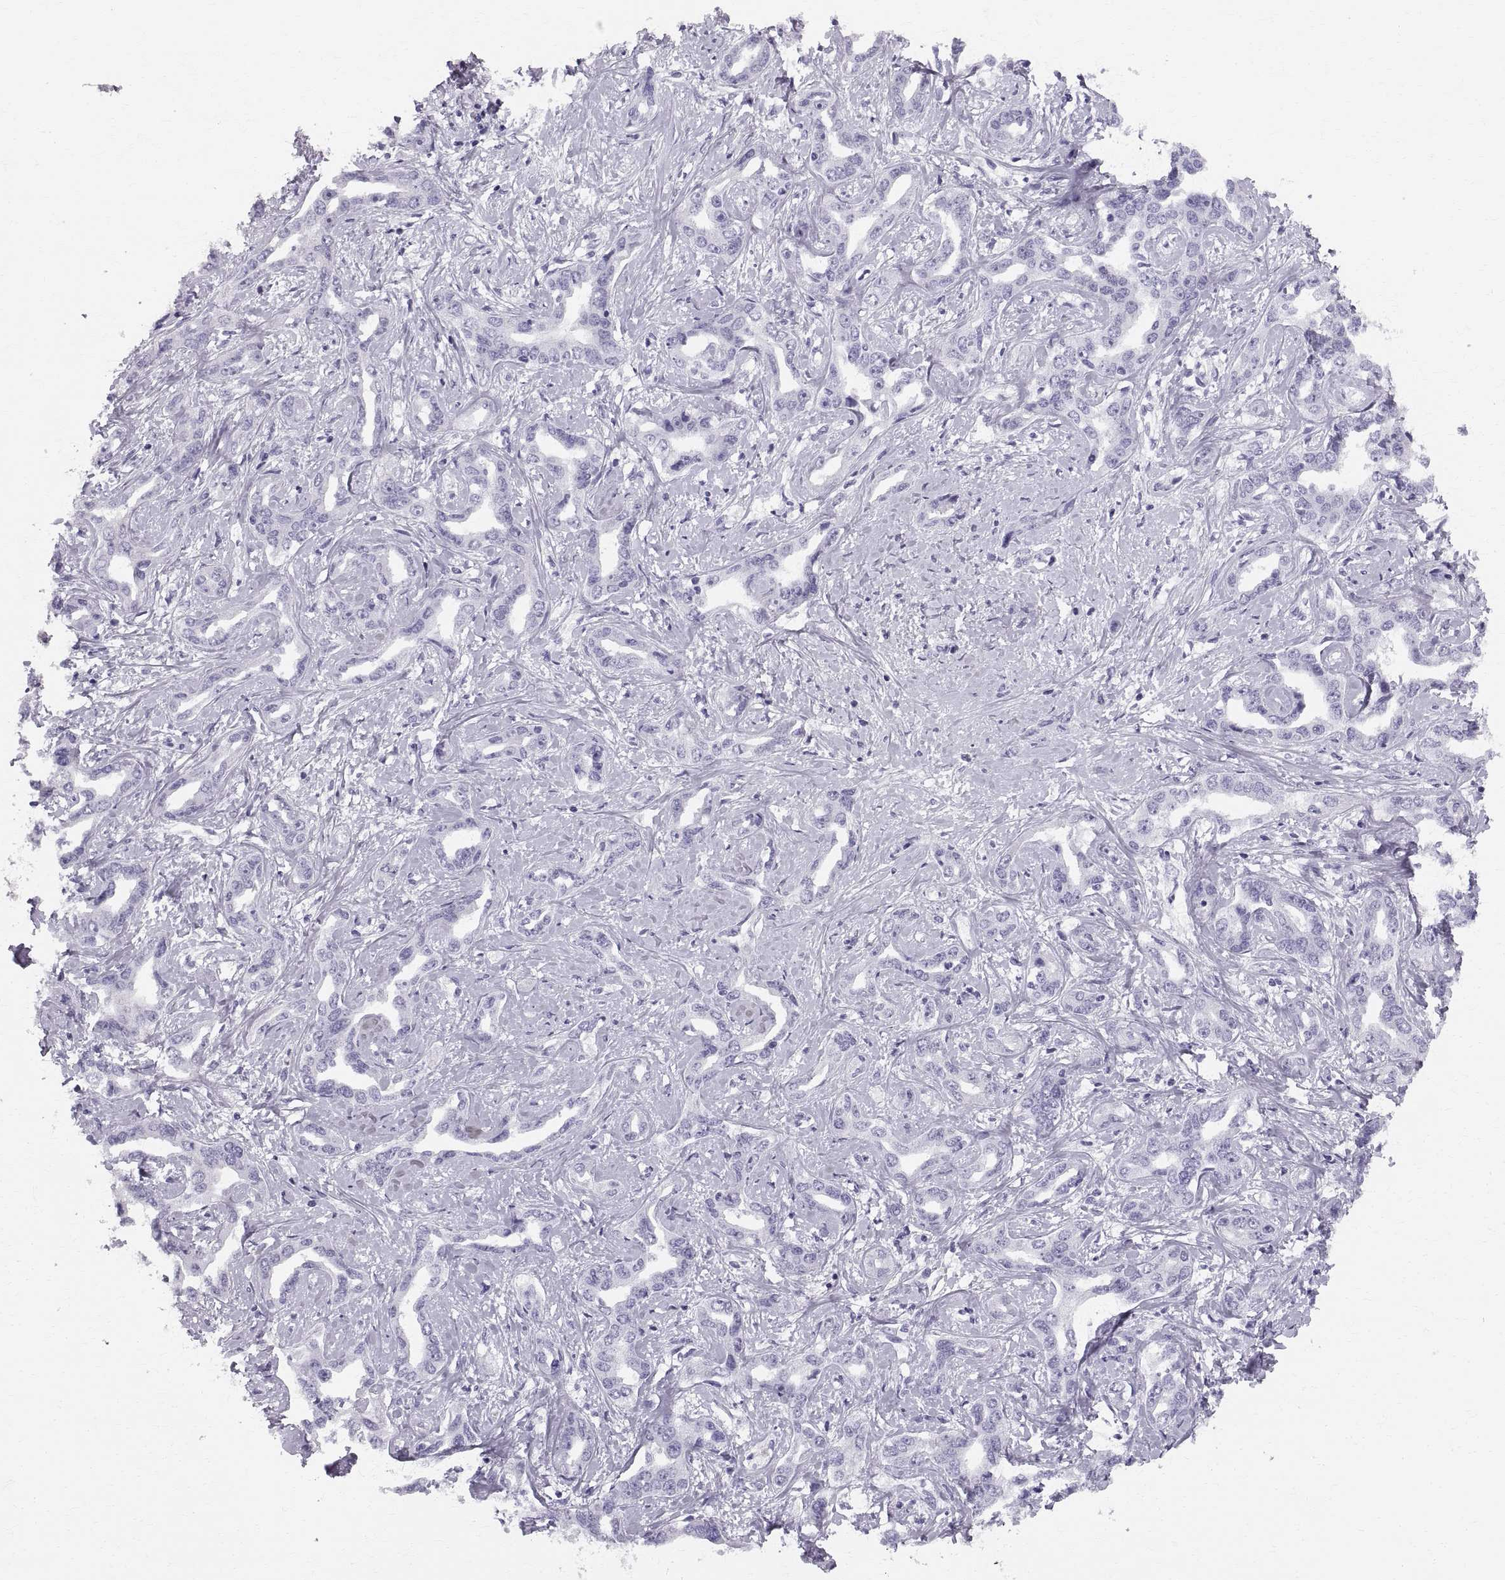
{"staining": {"intensity": "negative", "quantity": "none", "location": "none"}, "tissue": "liver cancer", "cell_type": "Tumor cells", "image_type": "cancer", "snomed": [{"axis": "morphology", "description": "Cholangiocarcinoma"}, {"axis": "topography", "description": "Liver"}], "caption": "Tumor cells show no significant protein positivity in cholangiocarcinoma (liver). (Stains: DAB (3,3'-diaminobenzidine) immunohistochemistry with hematoxylin counter stain, Microscopy: brightfield microscopy at high magnification).", "gene": "SLC22A6", "patient": {"sex": "male", "age": 59}}